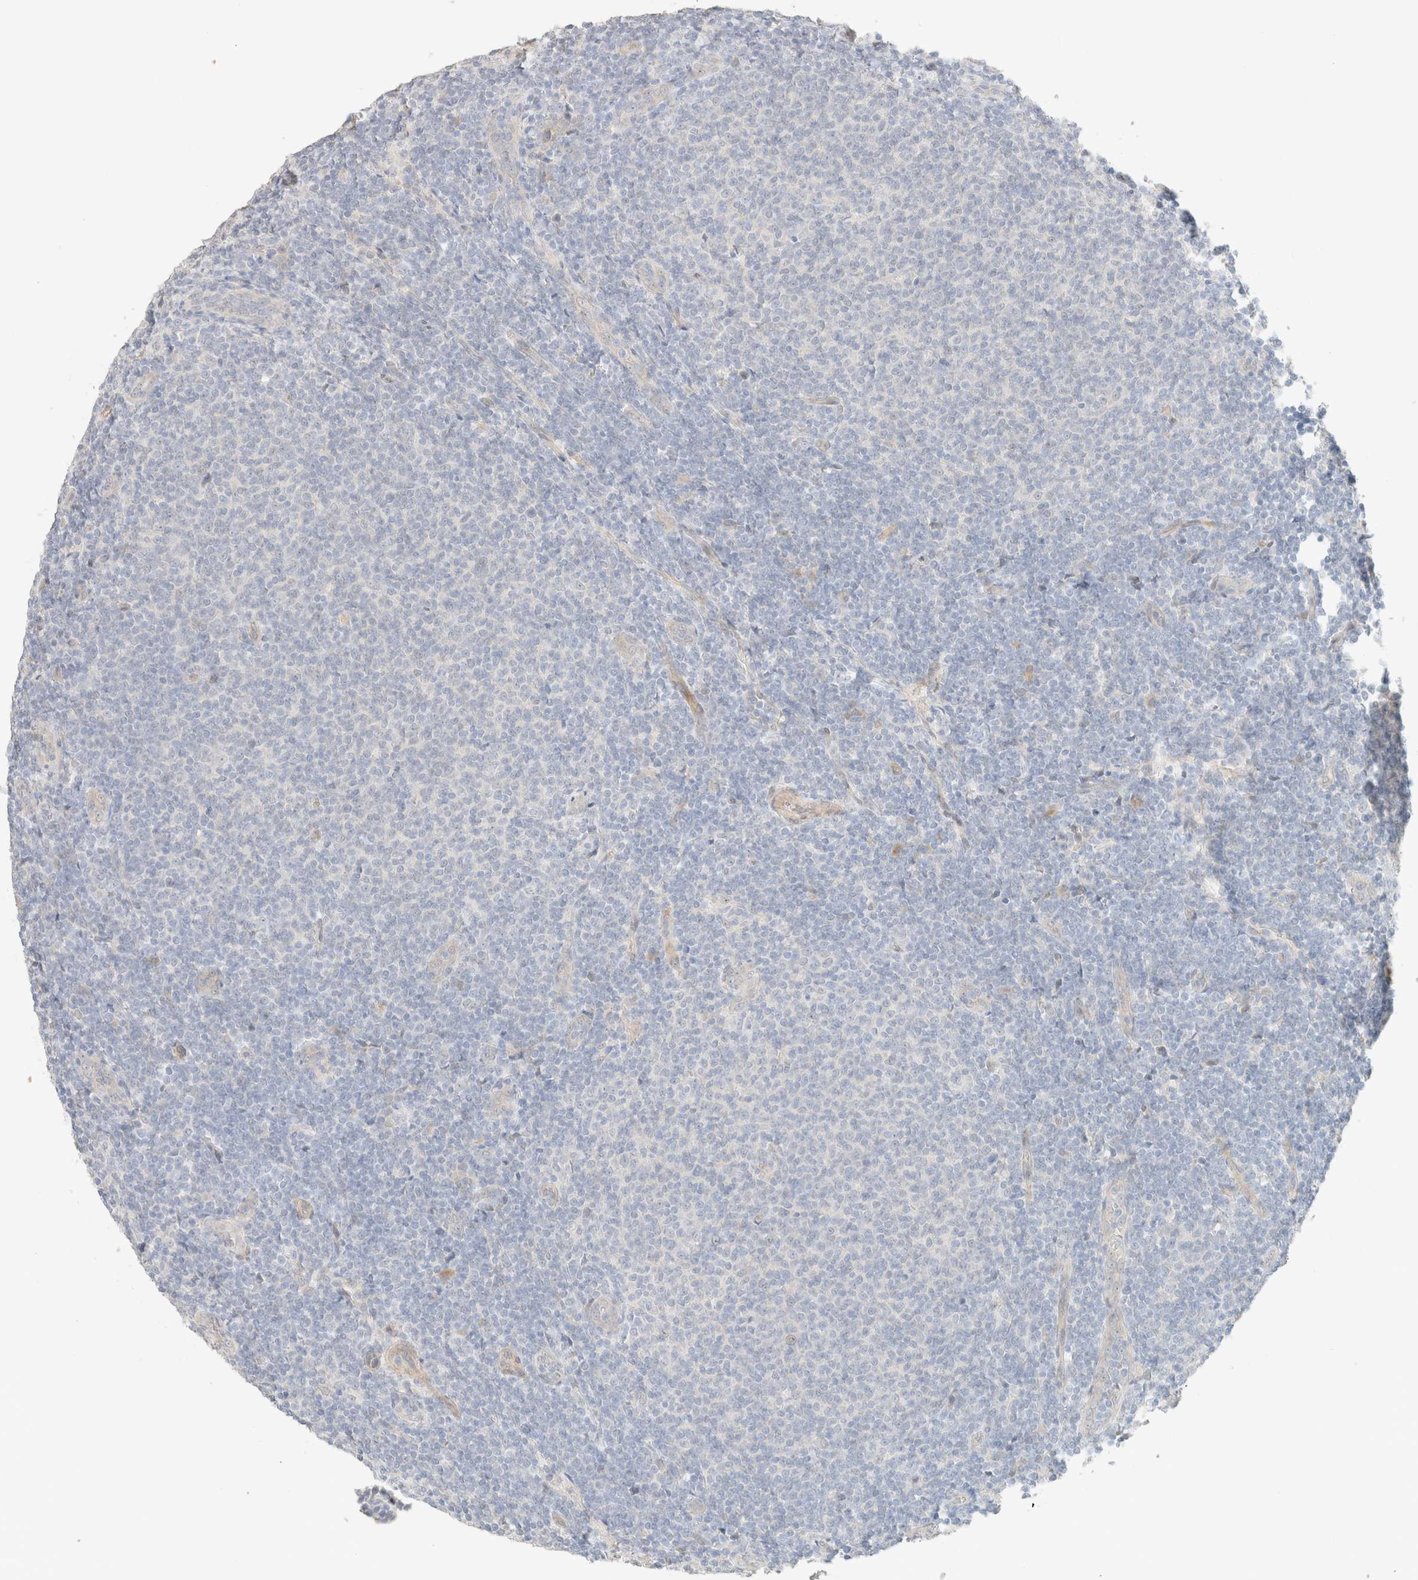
{"staining": {"intensity": "negative", "quantity": "none", "location": "none"}, "tissue": "lymphoma", "cell_type": "Tumor cells", "image_type": "cancer", "snomed": [{"axis": "morphology", "description": "Malignant lymphoma, non-Hodgkin's type, Low grade"}, {"axis": "topography", "description": "Lymph node"}], "caption": "This is an IHC histopathology image of human lymphoma. There is no positivity in tumor cells.", "gene": "CSNK1E", "patient": {"sex": "male", "age": 66}}